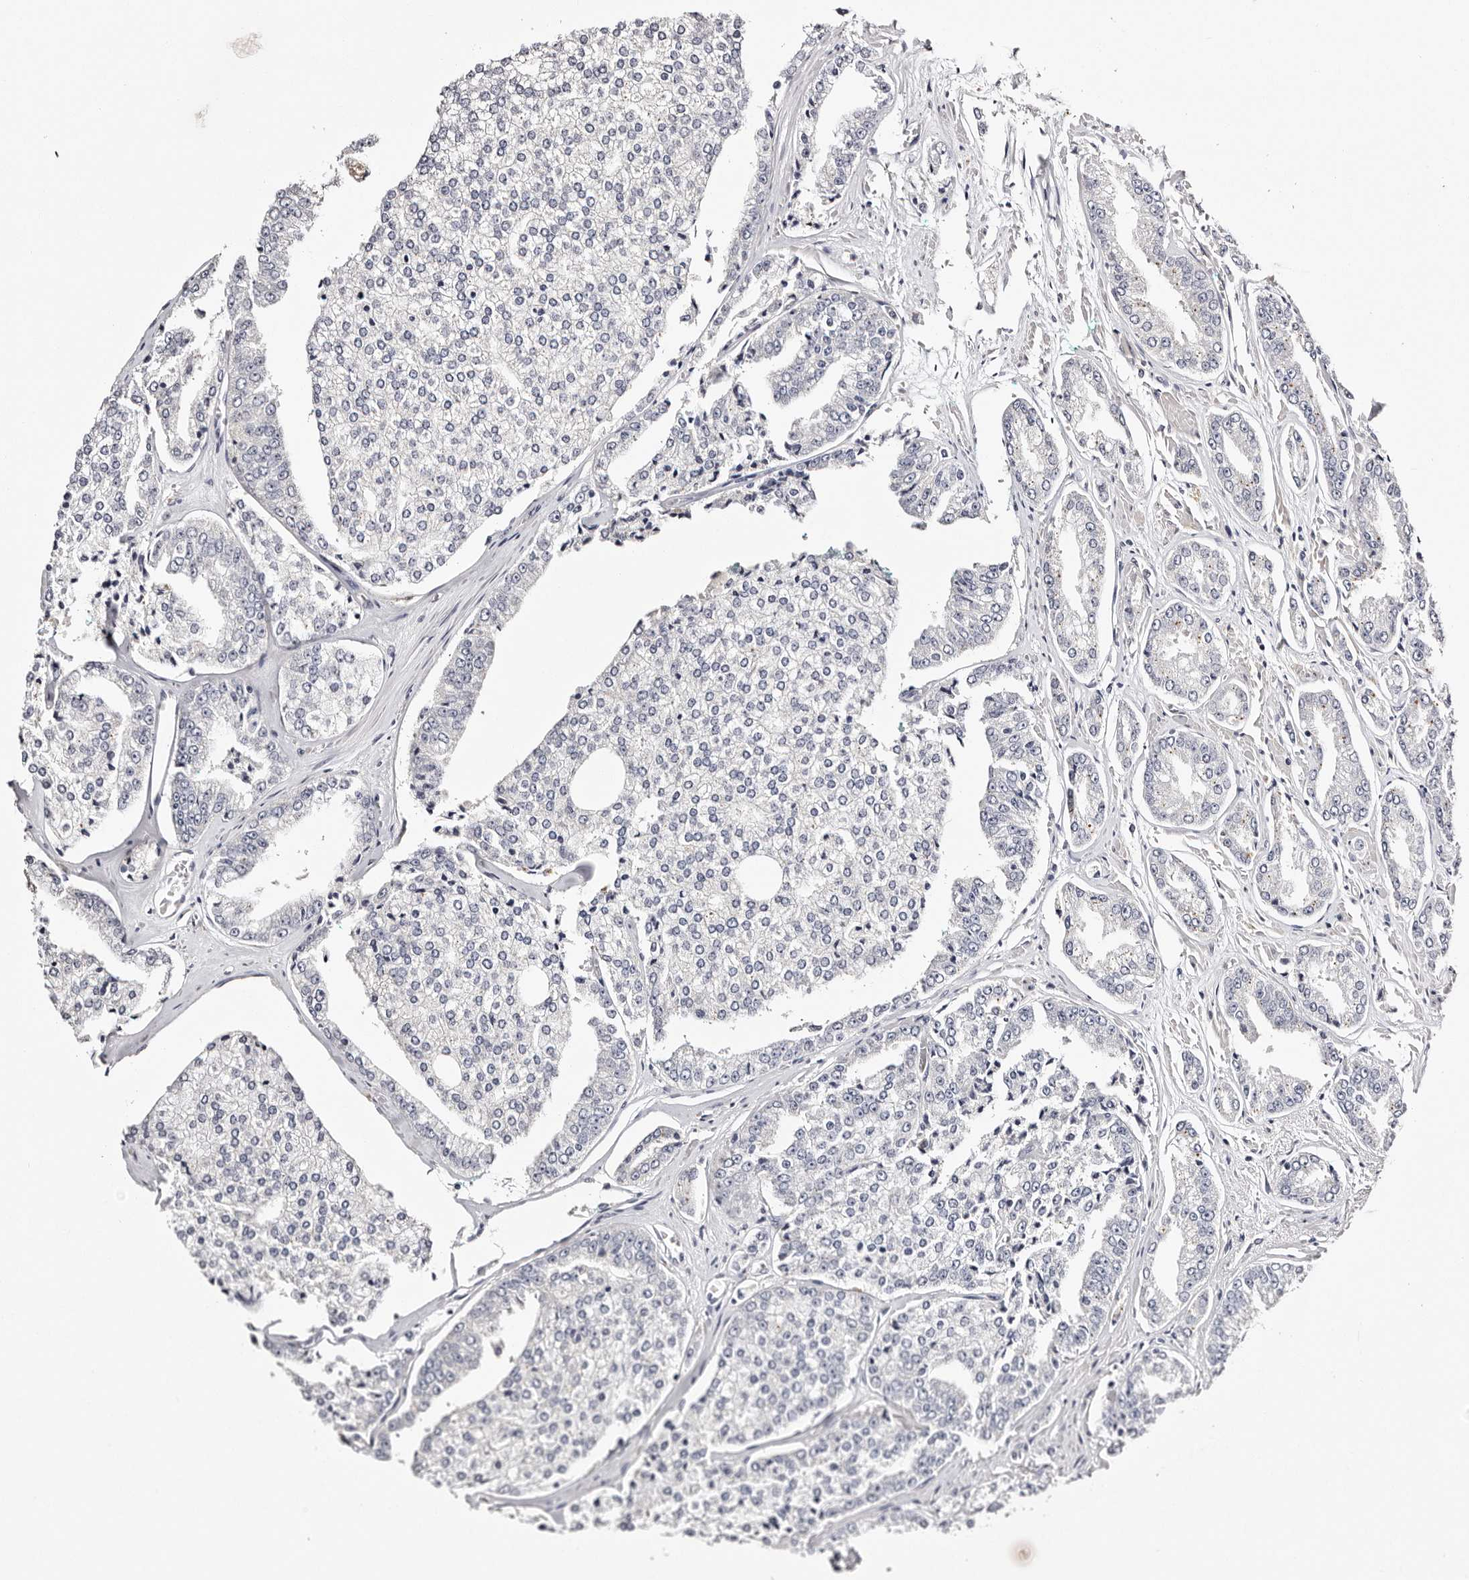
{"staining": {"intensity": "negative", "quantity": "none", "location": "none"}, "tissue": "prostate cancer", "cell_type": "Tumor cells", "image_type": "cancer", "snomed": [{"axis": "morphology", "description": "Adenocarcinoma, High grade"}, {"axis": "topography", "description": "Prostate"}], "caption": "Immunohistochemical staining of prostate cancer exhibits no significant staining in tumor cells.", "gene": "ROM1", "patient": {"sex": "male", "age": 71}}